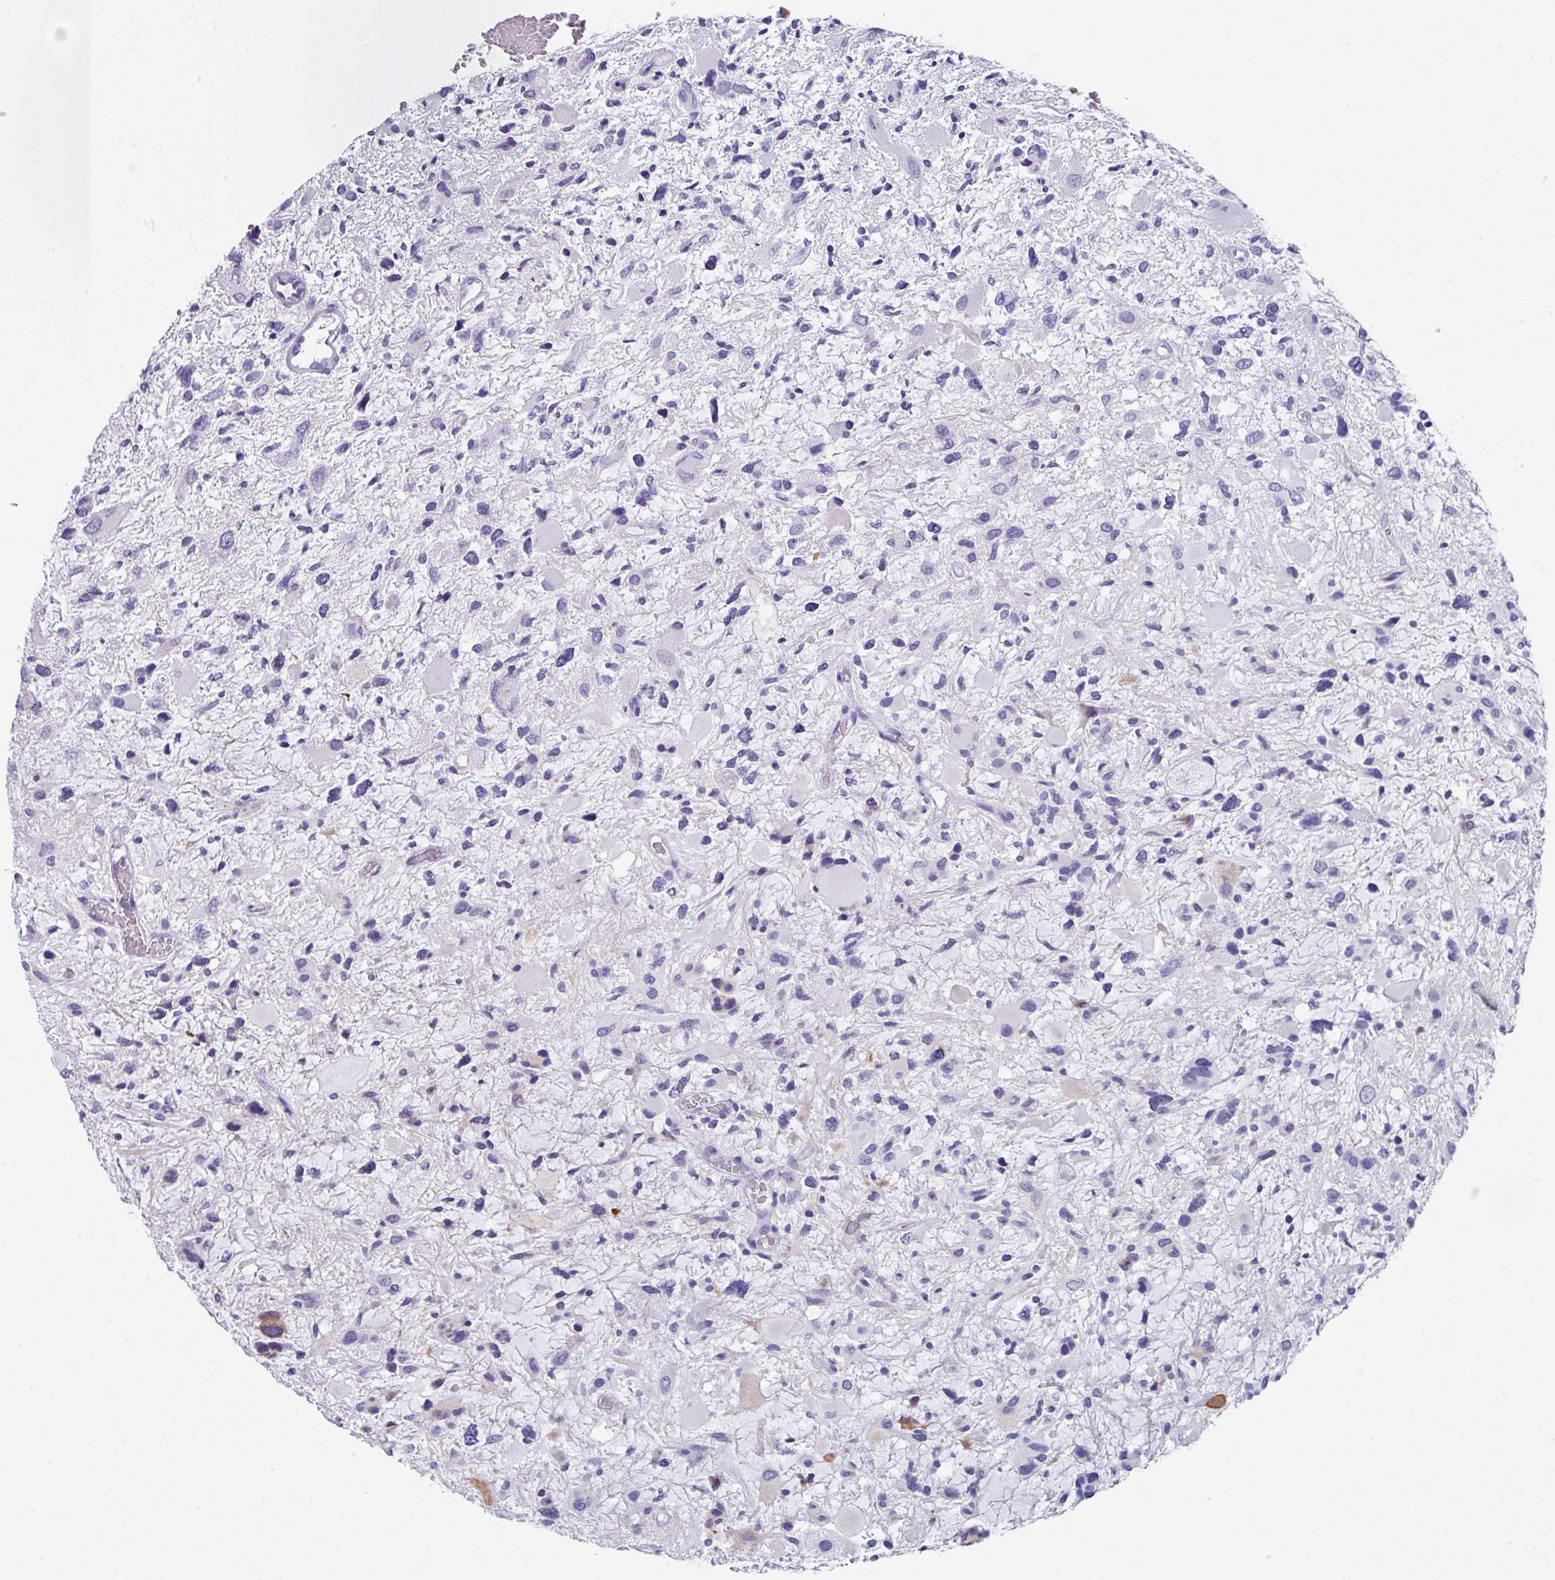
{"staining": {"intensity": "moderate", "quantity": "<25%", "location": "cytoplasmic/membranous"}, "tissue": "glioma", "cell_type": "Tumor cells", "image_type": "cancer", "snomed": [{"axis": "morphology", "description": "Glioma, malignant, High grade"}, {"axis": "topography", "description": "Brain"}], "caption": "Moderate cytoplasmic/membranous positivity is present in approximately <25% of tumor cells in malignant high-grade glioma.", "gene": "PEX10", "patient": {"sex": "female", "age": 11}}